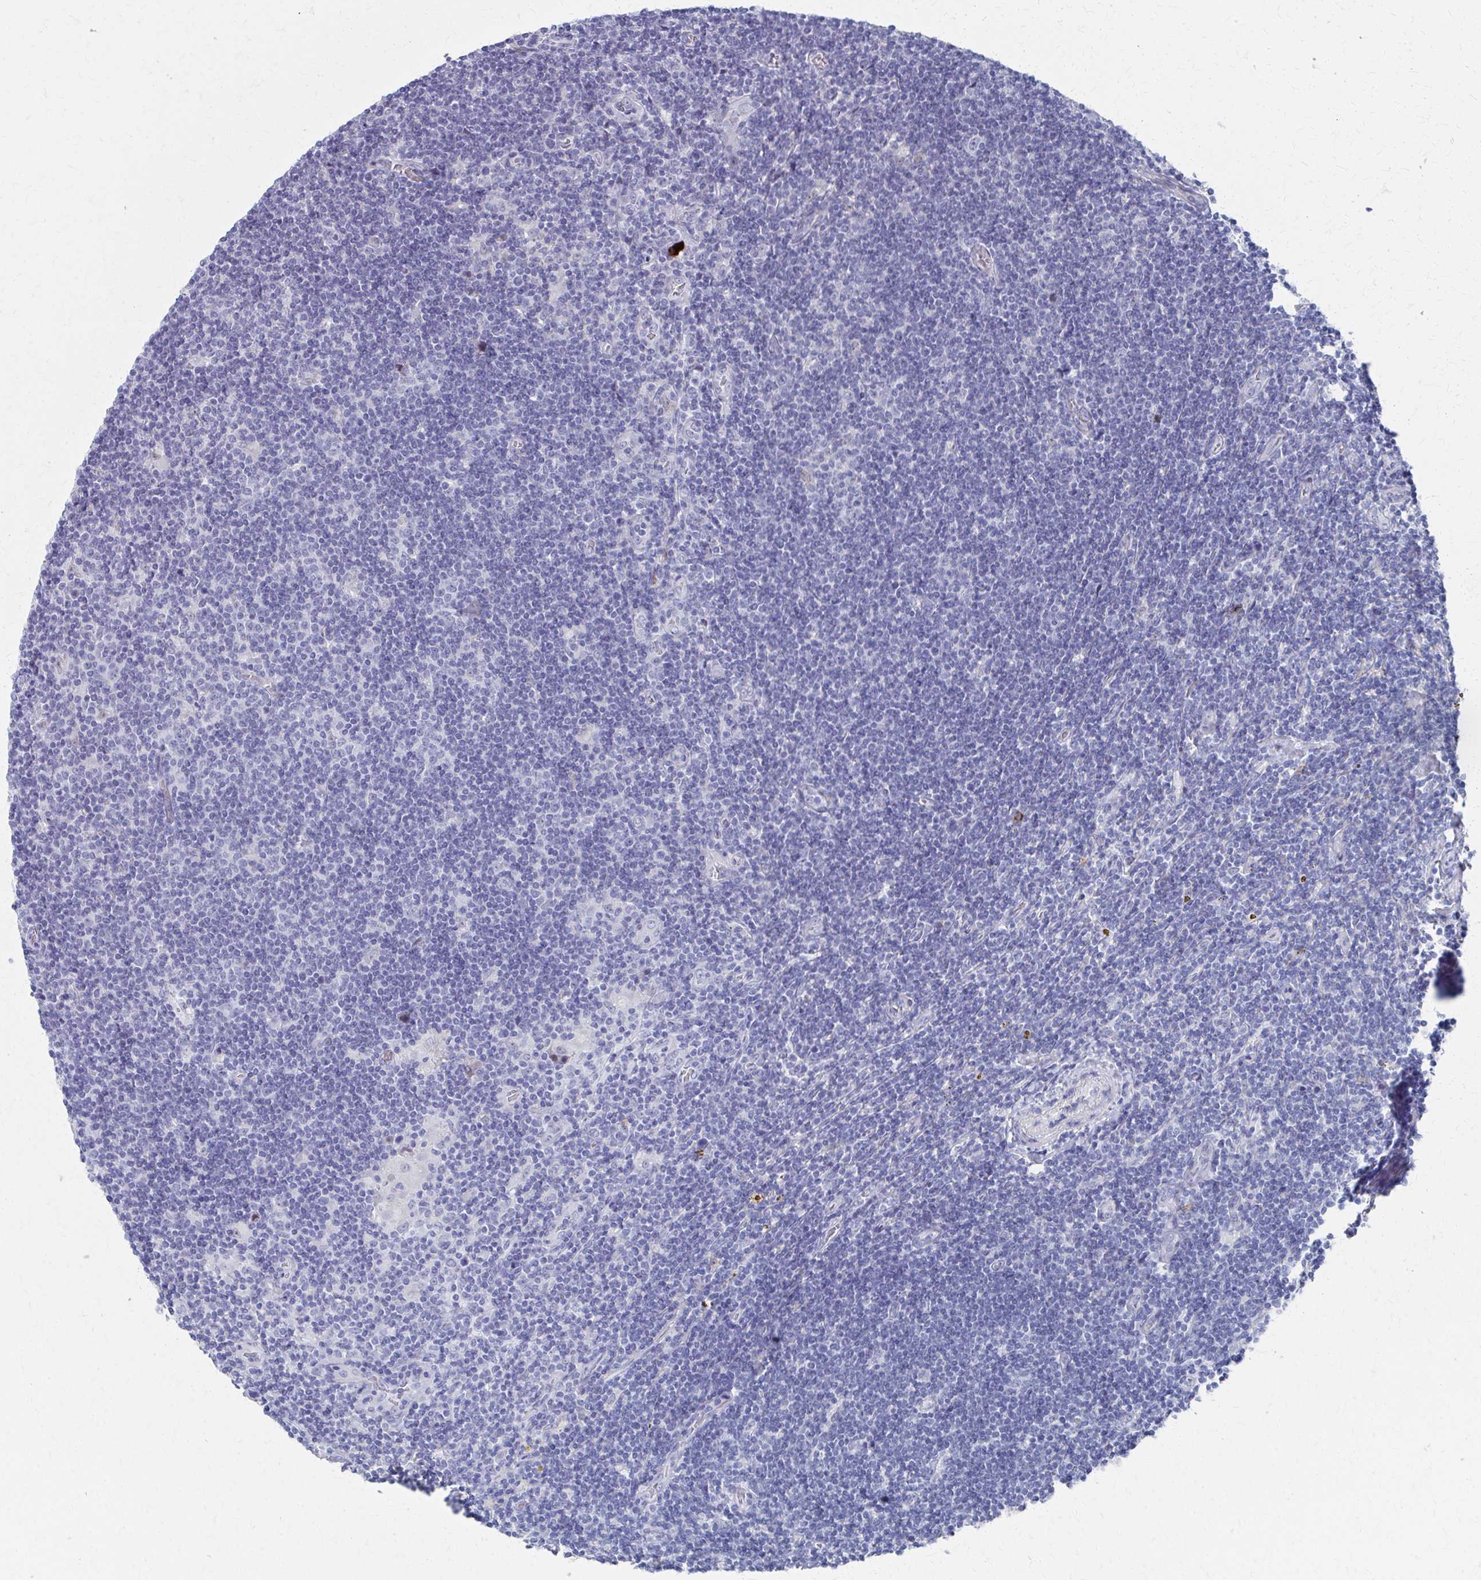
{"staining": {"intensity": "negative", "quantity": "none", "location": "none"}, "tissue": "lymphoma", "cell_type": "Tumor cells", "image_type": "cancer", "snomed": [{"axis": "morphology", "description": "Hodgkin's disease, NOS"}, {"axis": "topography", "description": "Lymph node"}], "caption": "Tumor cells are negative for brown protein staining in lymphoma.", "gene": "MS4A2", "patient": {"sex": "male", "age": 40}}